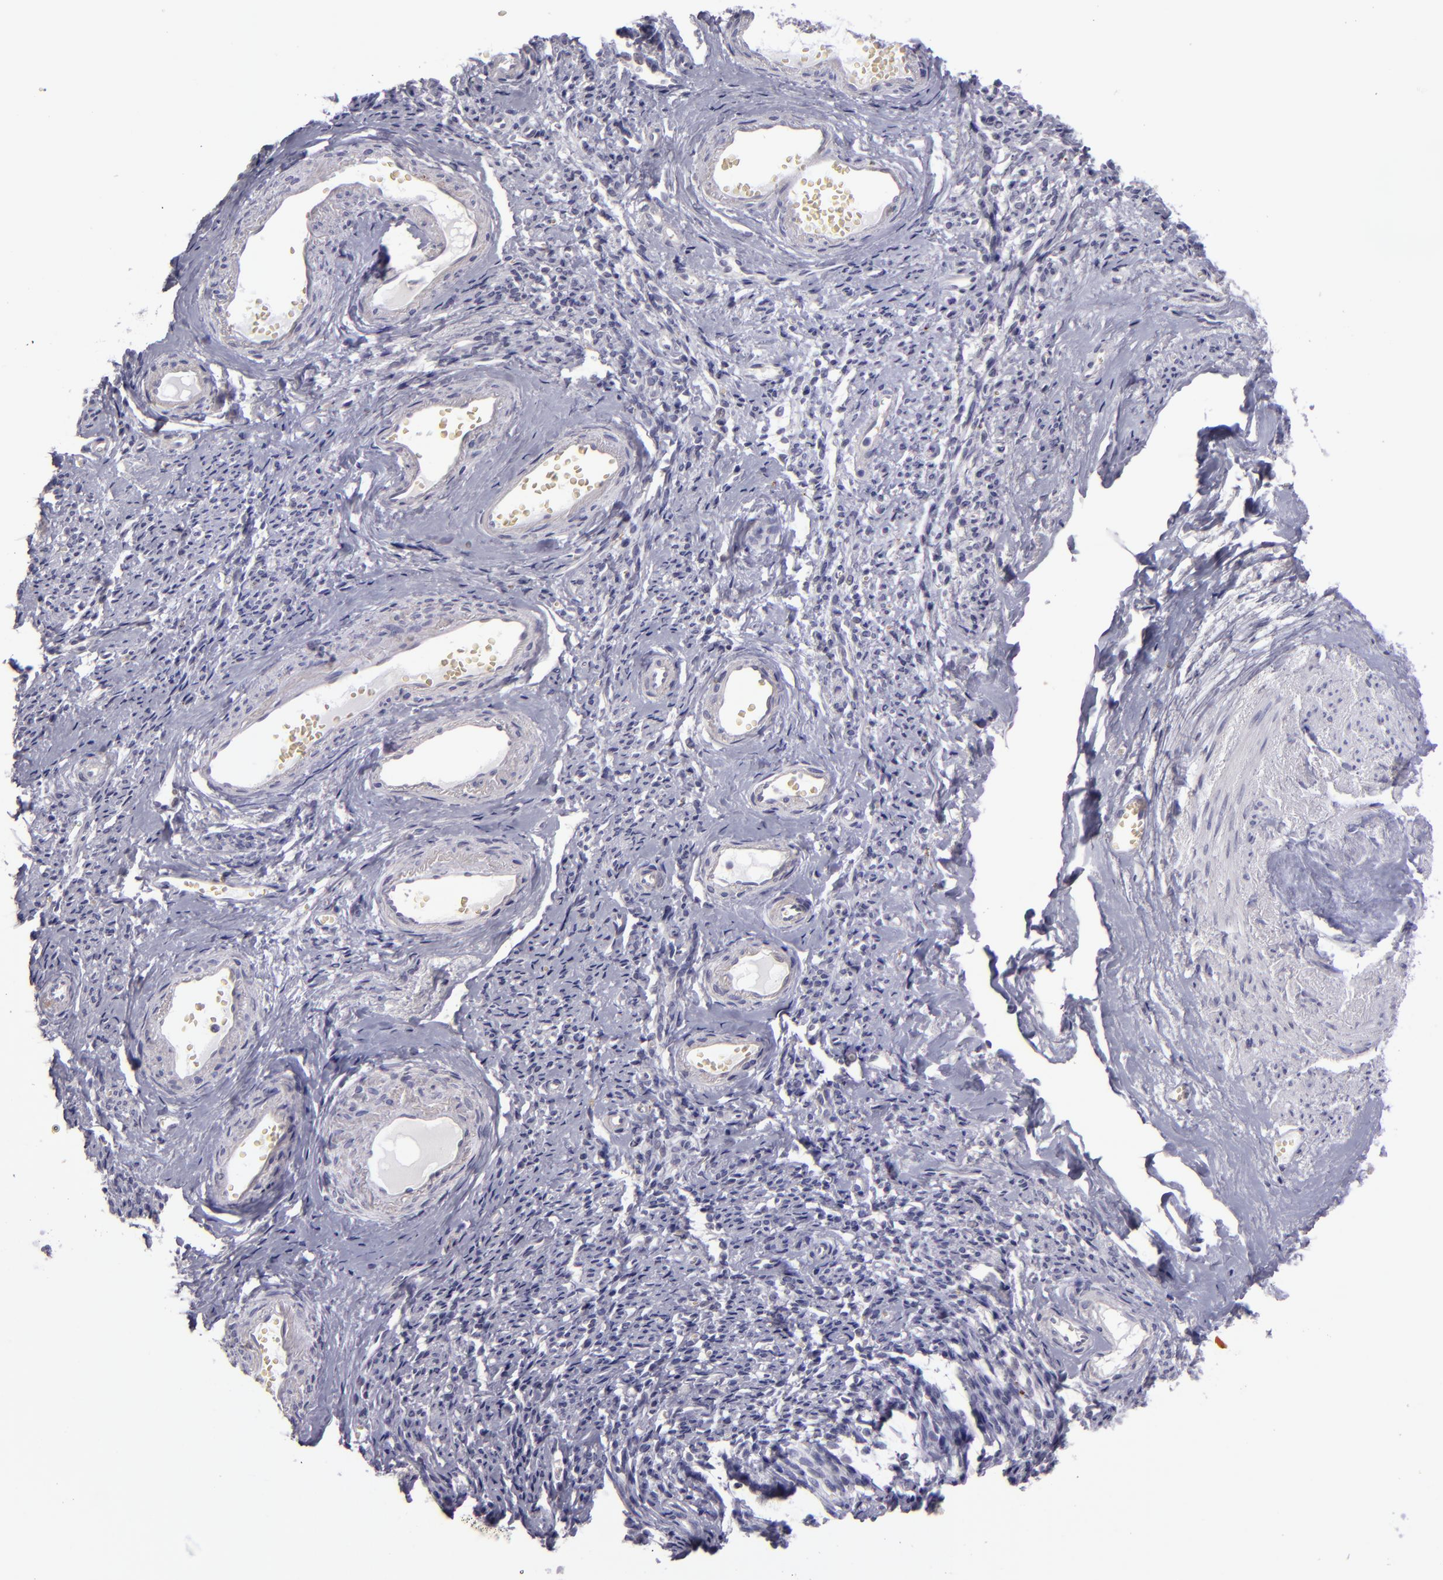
{"staining": {"intensity": "negative", "quantity": "none", "location": "none"}, "tissue": "endometrial cancer", "cell_type": "Tumor cells", "image_type": "cancer", "snomed": [{"axis": "morphology", "description": "Adenocarcinoma, NOS"}, {"axis": "topography", "description": "Endometrium"}], "caption": "A high-resolution photomicrograph shows immunohistochemistry staining of adenocarcinoma (endometrial), which exhibits no significant positivity in tumor cells.", "gene": "SNCB", "patient": {"sex": "female", "age": 75}}